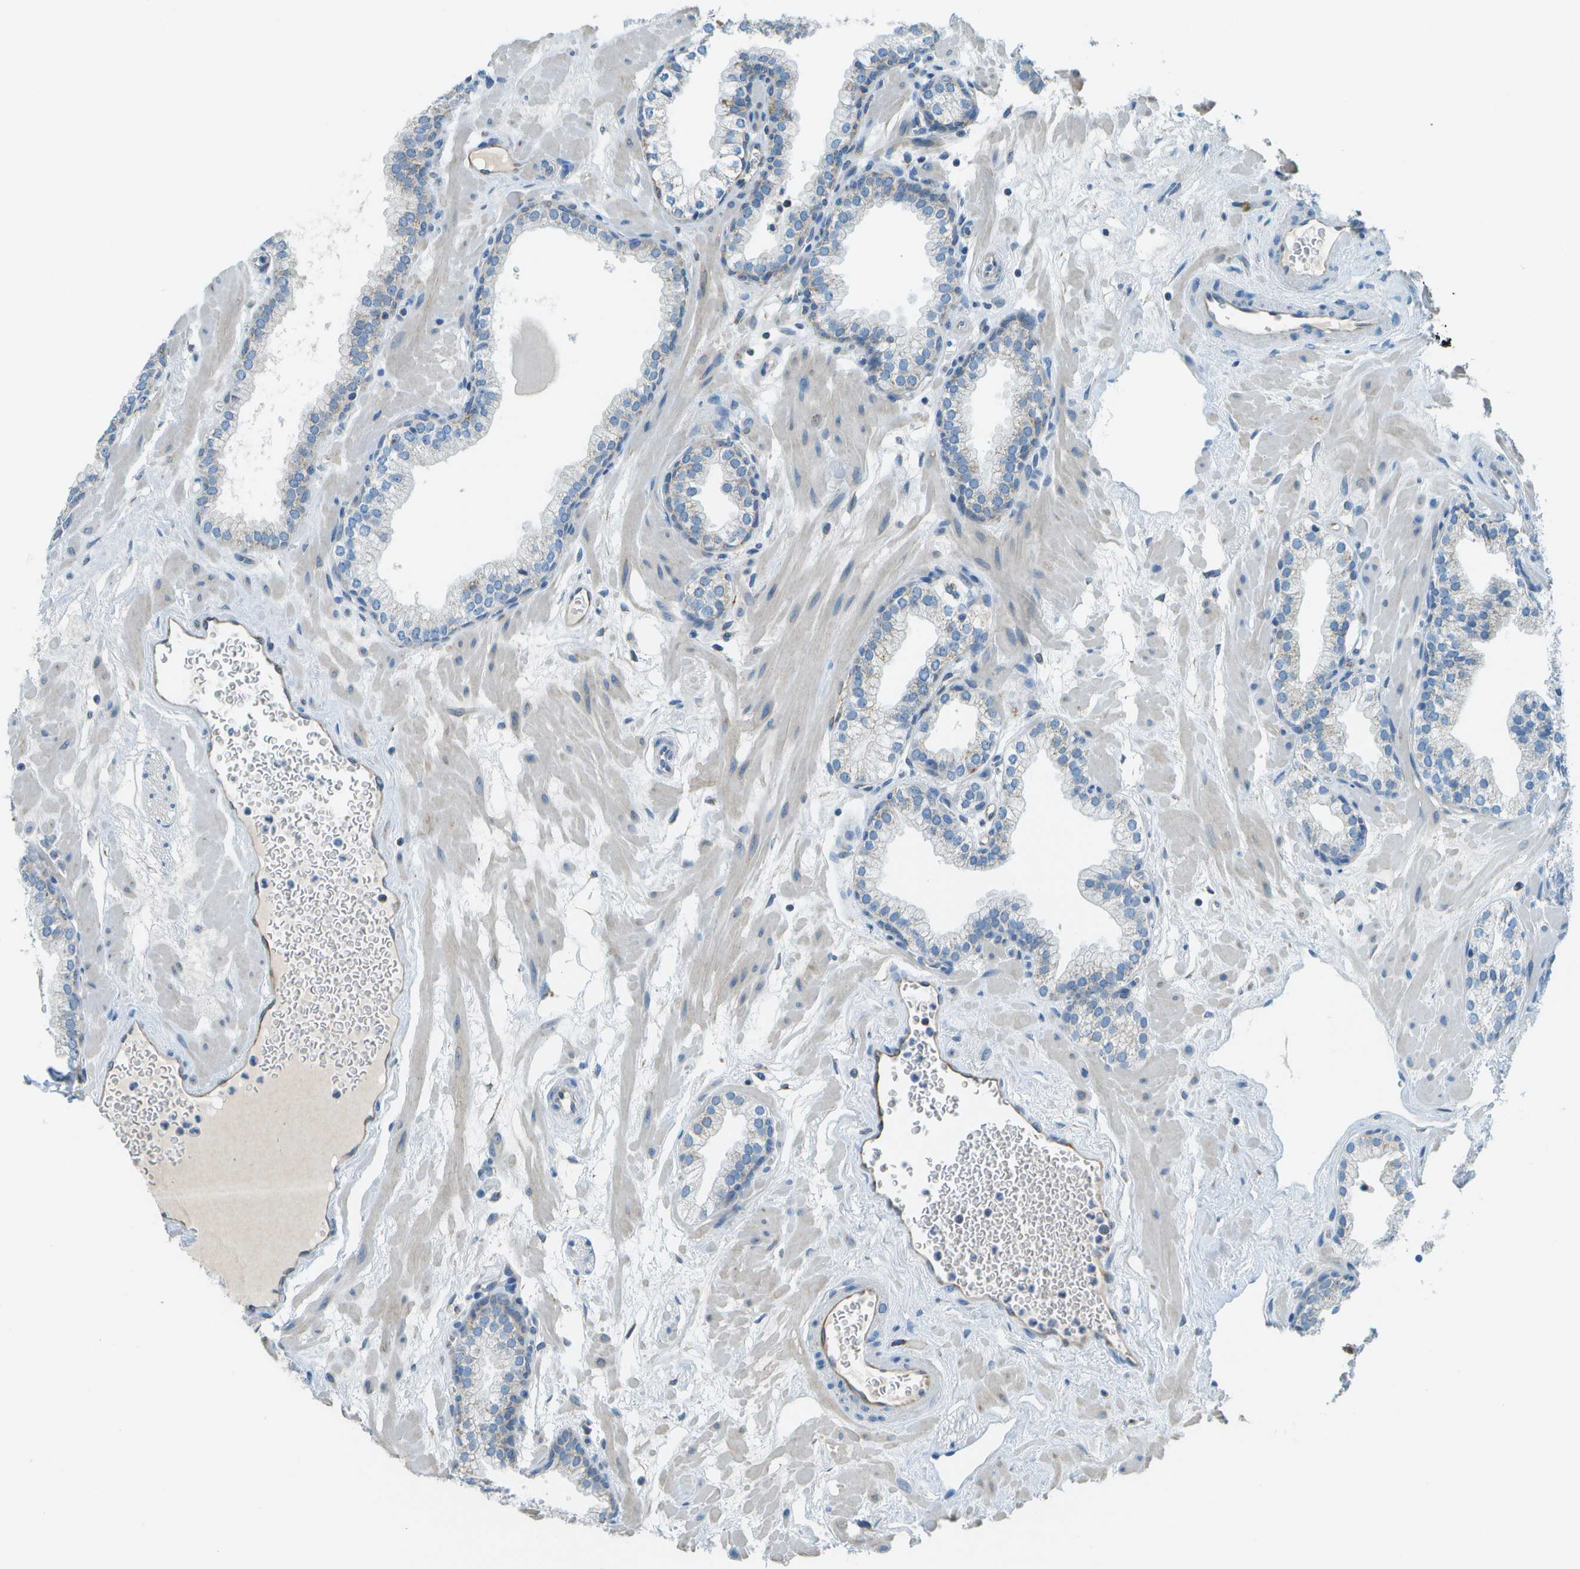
{"staining": {"intensity": "weak", "quantity": "<25%", "location": "cytoplasmic/membranous"}, "tissue": "prostate", "cell_type": "Glandular cells", "image_type": "normal", "snomed": [{"axis": "morphology", "description": "Normal tissue, NOS"}, {"axis": "morphology", "description": "Urothelial carcinoma, Low grade"}, {"axis": "topography", "description": "Urinary bladder"}, {"axis": "topography", "description": "Prostate"}], "caption": "The photomicrograph demonstrates no significant staining in glandular cells of prostate.", "gene": "PTGIS", "patient": {"sex": "male", "age": 60}}